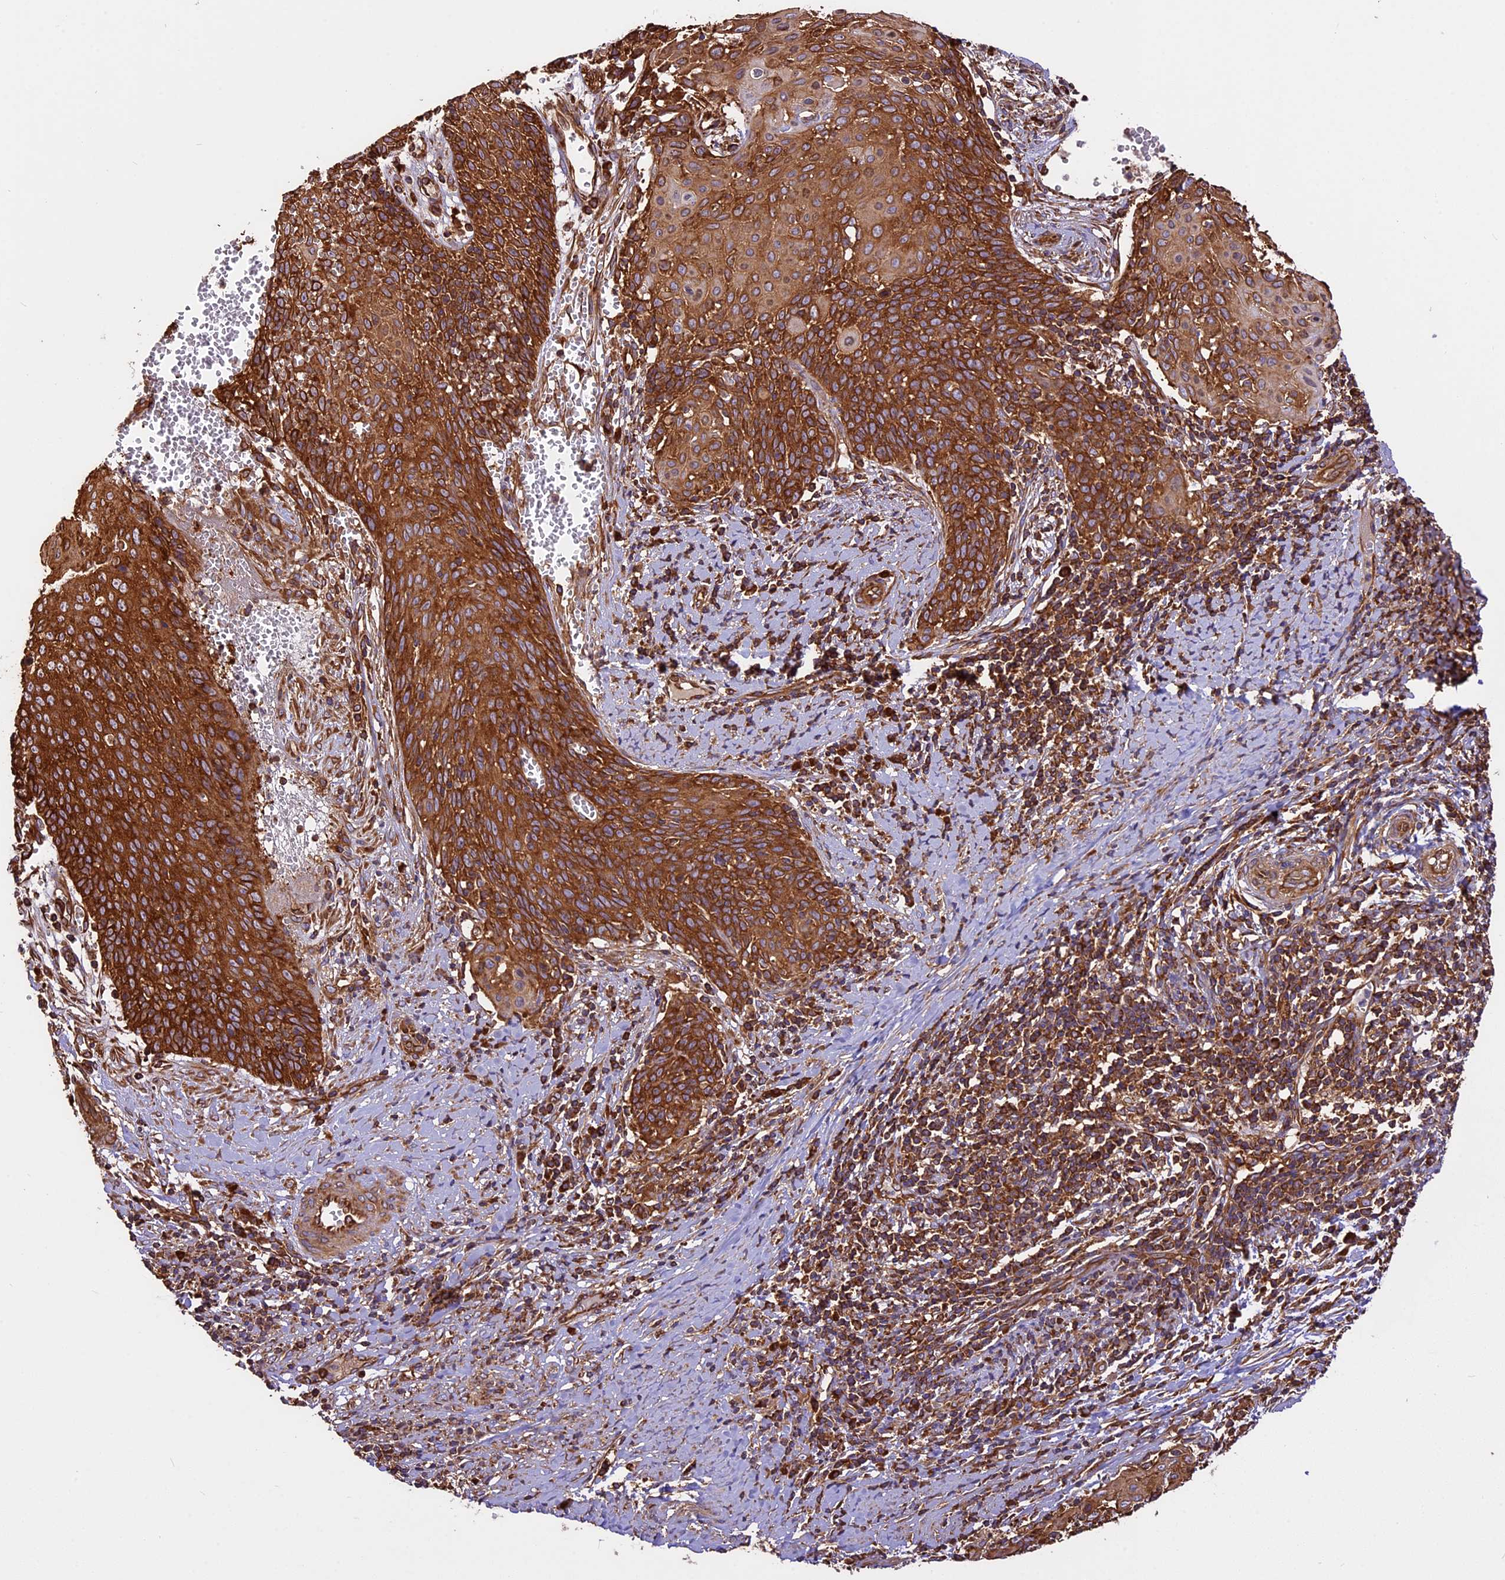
{"staining": {"intensity": "strong", "quantity": ">75%", "location": "cytoplasmic/membranous"}, "tissue": "cervical cancer", "cell_type": "Tumor cells", "image_type": "cancer", "snomed": [{"axis": "morphology", "description": "Squamous cell carcinoma, NOS"}, {"axis": "topography", "description": "Cervix"}], "caption": "Immunohistochemistry staining of cervical squamous cell carcinoma, which shows high levels of strong cytoplasmic/membranous positivity in approximately >75% of tumor cells indicating strong cytoplasmic/membranous protein positivity. The staining was performed using DAB (brown) for protein detection and nuclei were counterstained in hematoxylin (blue).", "gene": "KARS1", "patient": {"sex": "female", "age": 39}}